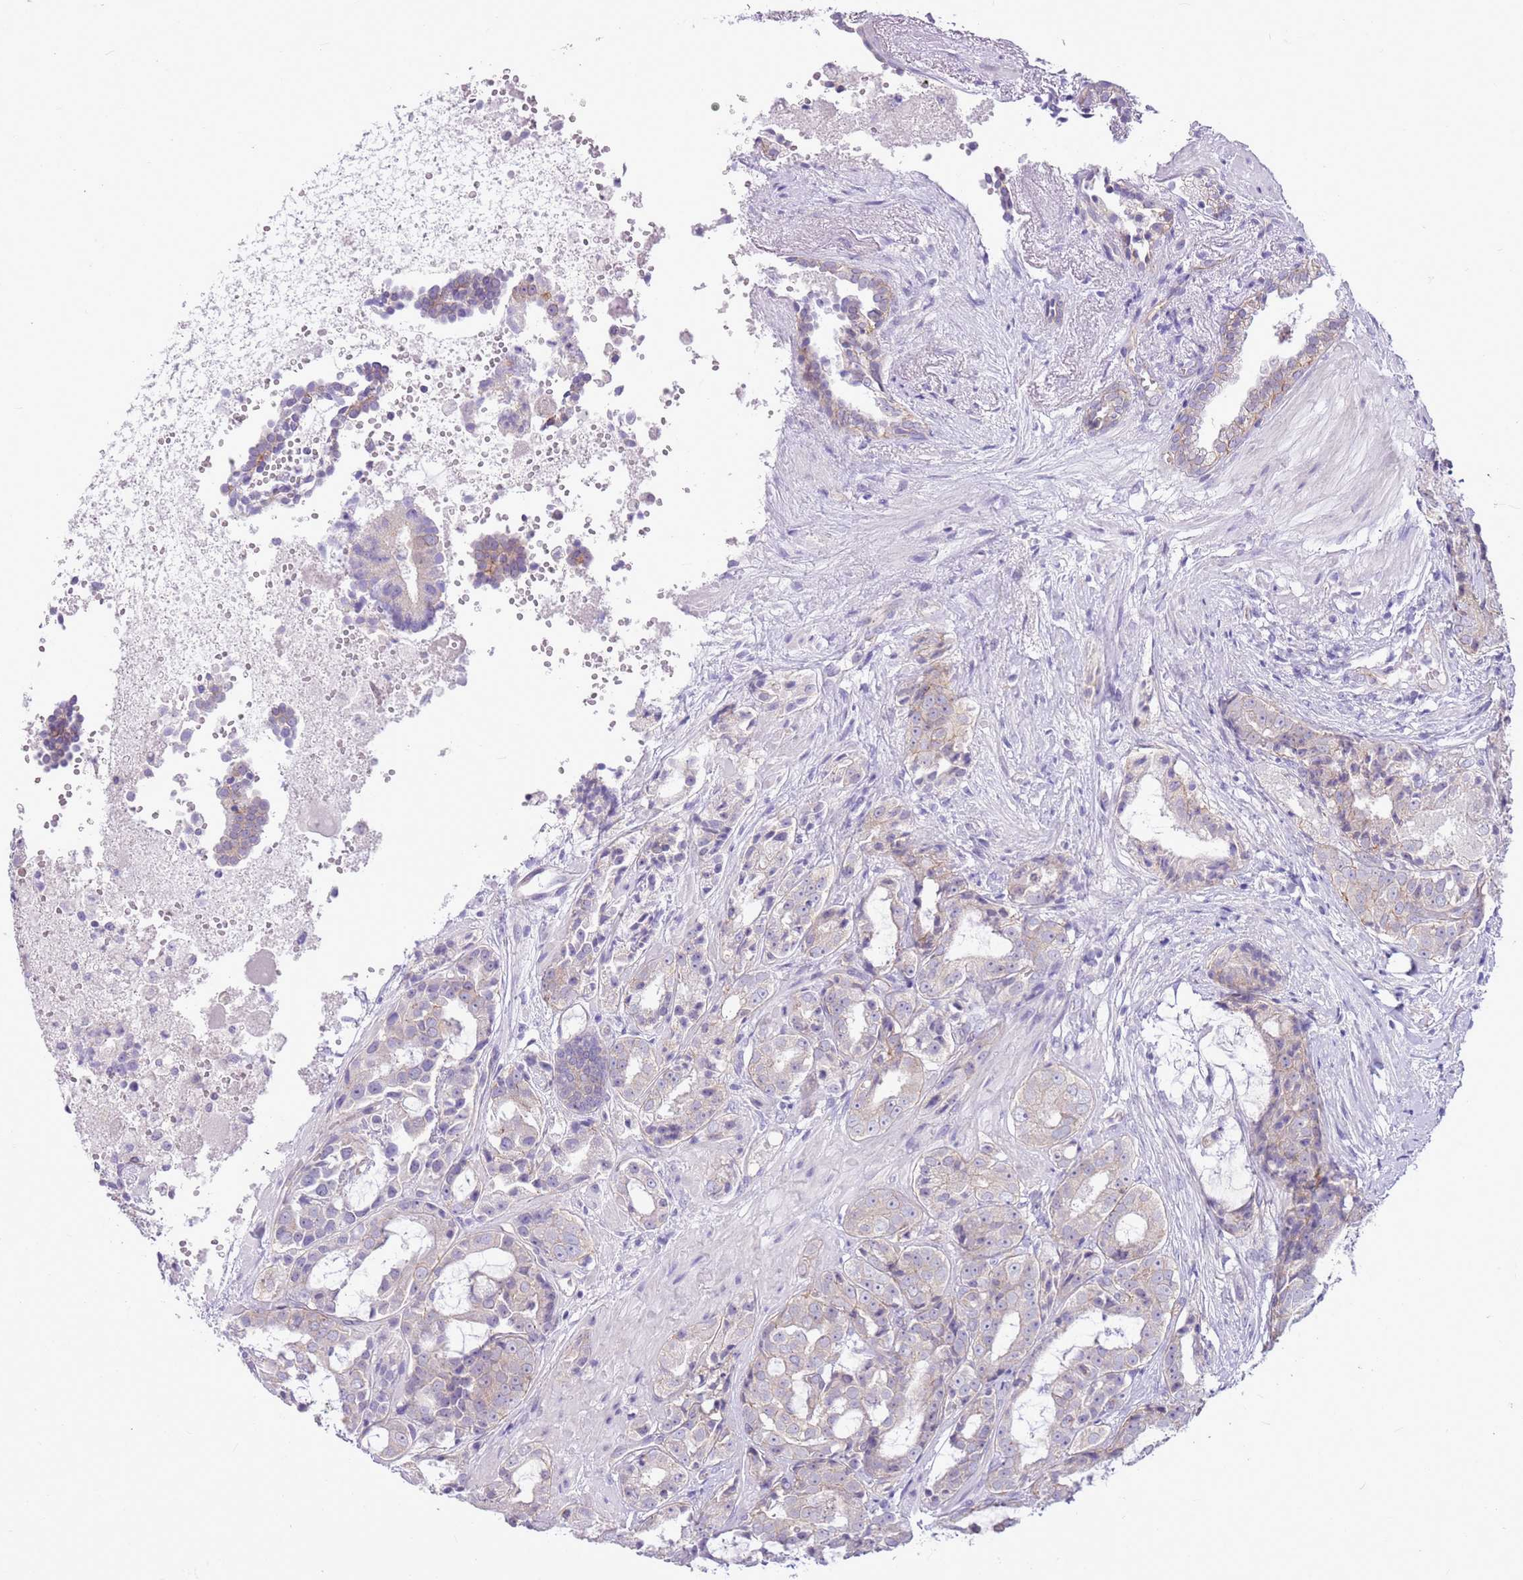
{"staining": {"intensity": "negative", "quantity": "none", "location": "none"}, "tissue": "prostate cancer", "cell_type": "Tumor cells", "image_type": "cancer", "snomed": [{"axis": "morphology", "description": "Adenocarcinoma, High grade"}, {"axis": "topography", "description": "Prostate"}], "caption": "Photomicrograph shows no significant protein expression in tumor cells of prostate cancer (adenocarcinoma (high-grade)).", "gene": "PARP8", "patient": {"sex": "male", "age": 71}}